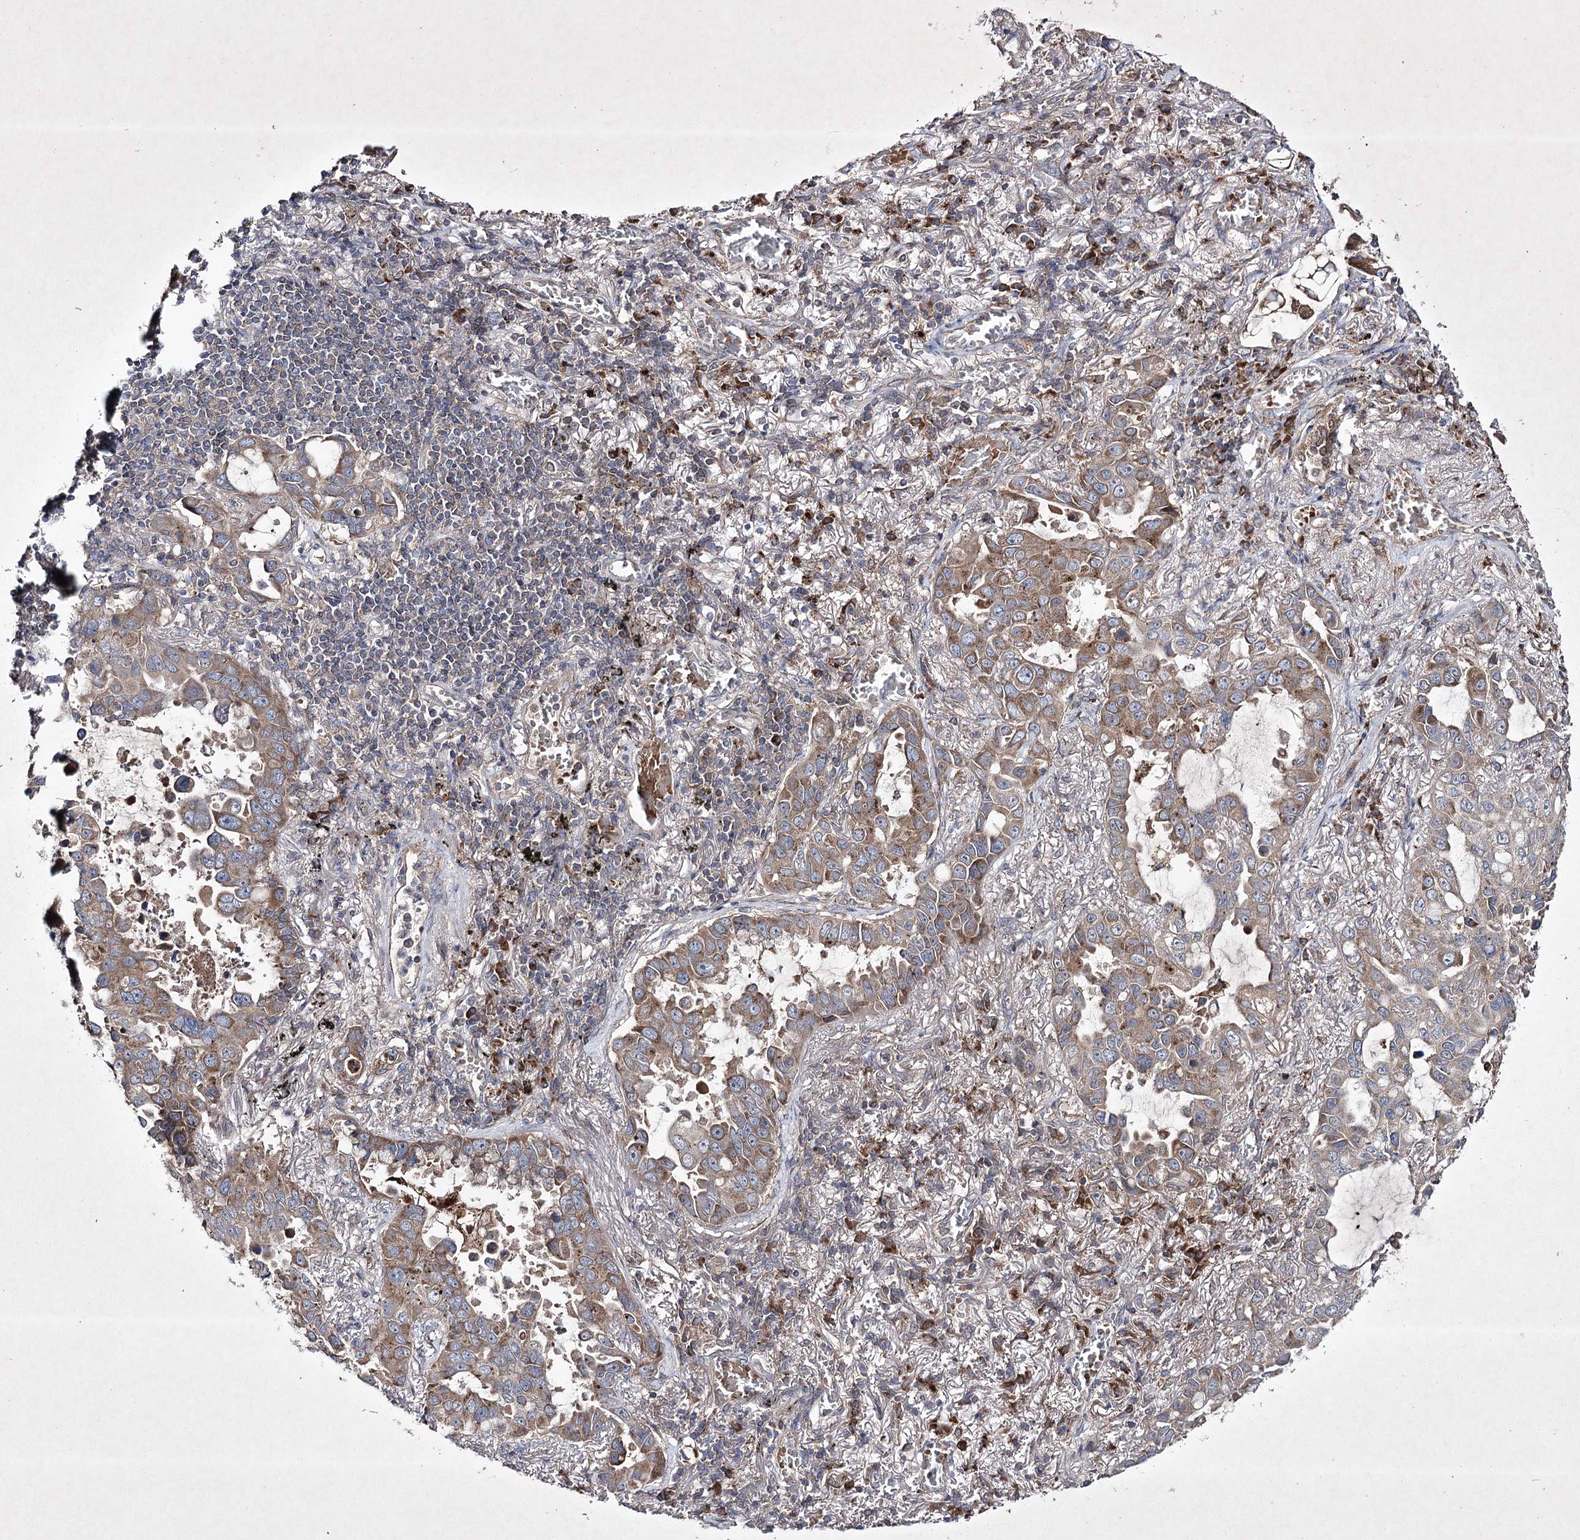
{"staining": {"intensity": "weak", "quantity": ">75%", "location": "cytoplasmic/membranous"}, "tissue": "lung cancer", "cell_type": "Tumor cells", "image_type": "cancer", "snomed": [{"axis": "morphology", "description": "Adenocarcinoma, NOS"}, {"axis": "topography", "description": "Lung"}], "caption": "The image shows immunohistochemical staining of lung cancer (adenocarcinoma). There is weak cytoplasmic/membranous expression is seen in approximately >75% of tumor cells.", "gene": "ALG9", "patient": {"sex": "male", "age": 64}}